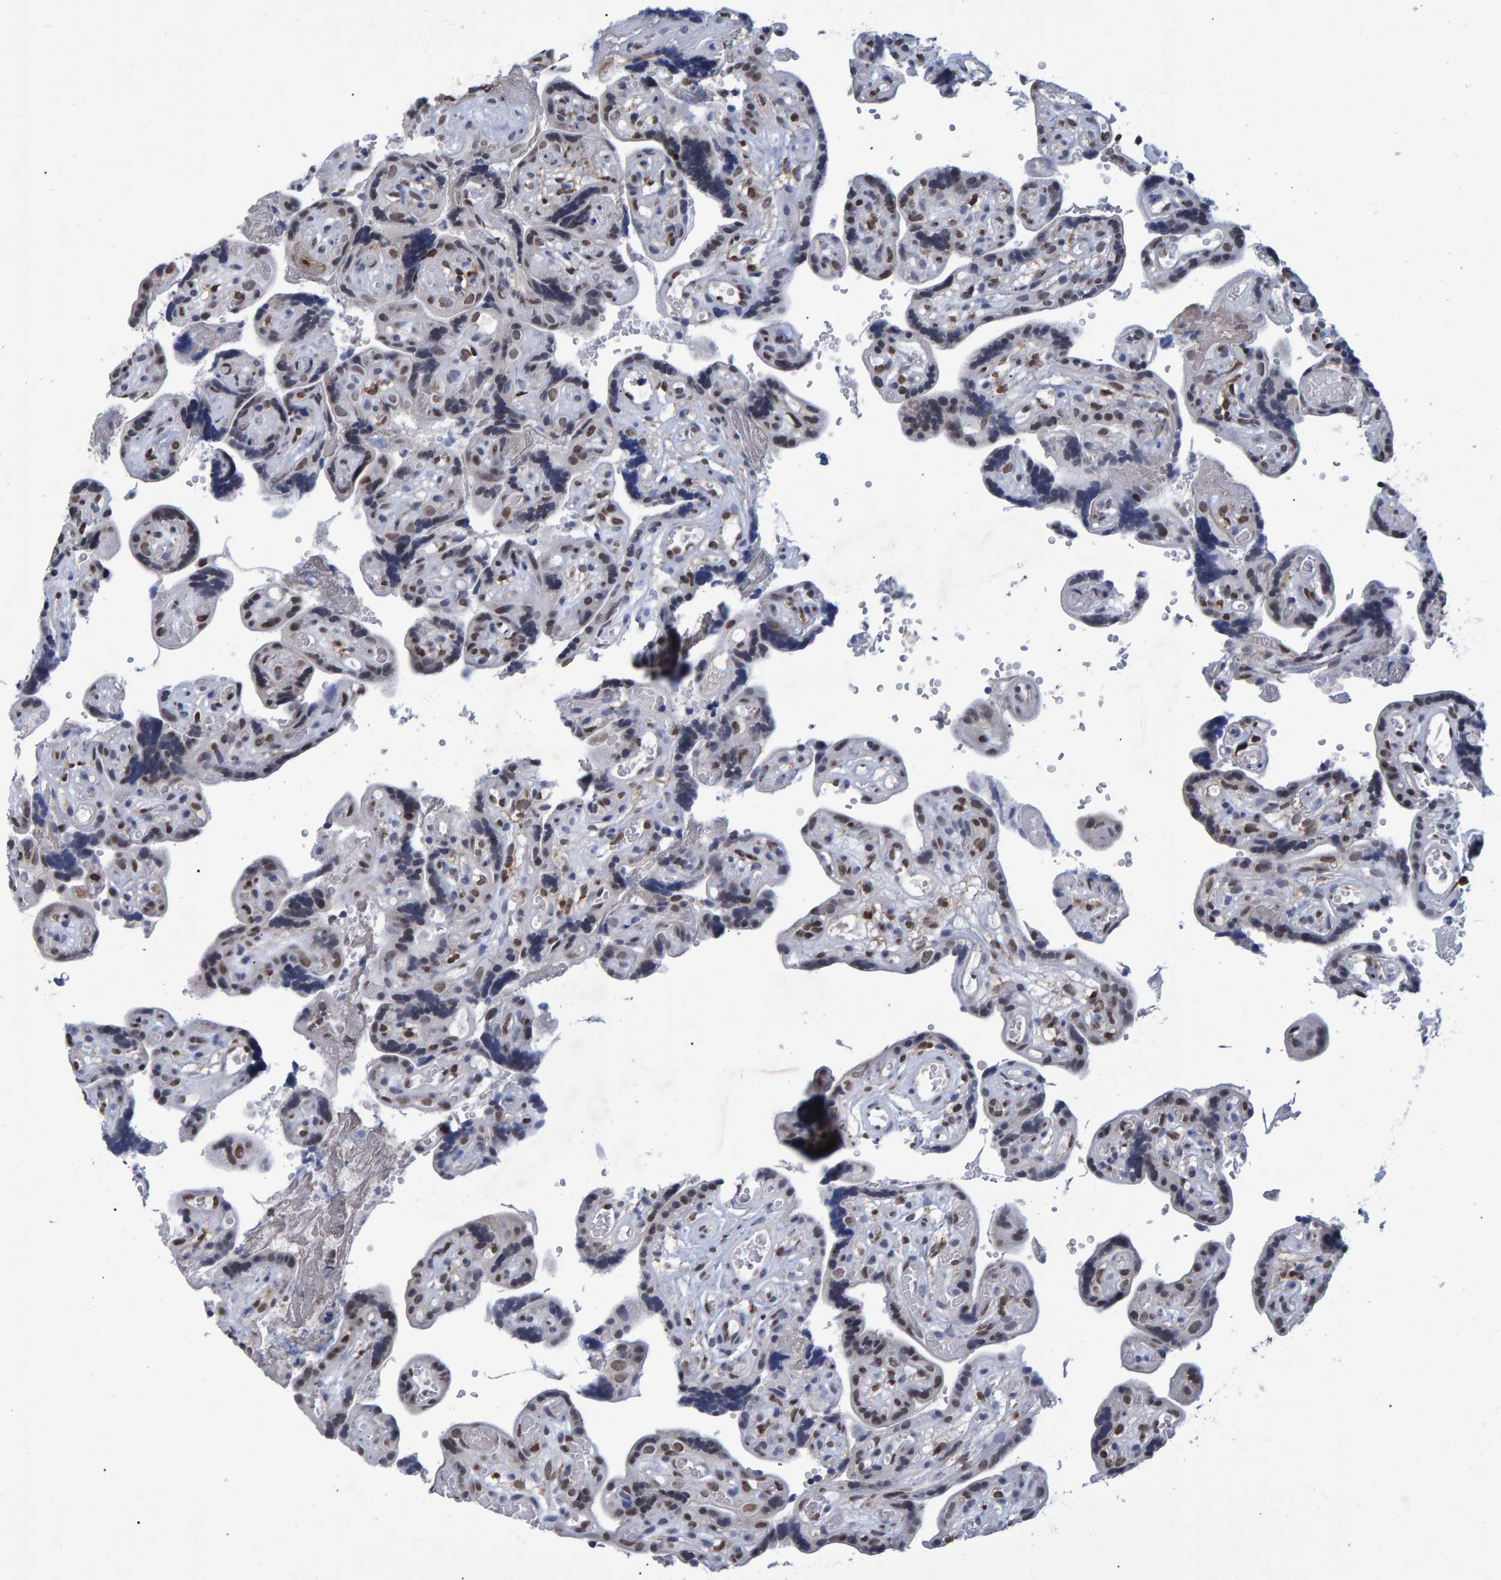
{"staining": {"intensity": "moderate", "quantity": ">75%", "location": "nuclear"}, "tissue": "placenta", "cell_type": "Decidual cells", "image_type": "normal", "snomed": [{"axis": "morphology", "description": "Normal tissue, NOS"}, {"axis": "topography", "description": "Placenta"}], "caption": "A photomicrograph showing moderate nuclear positivity in approximately >75% of decidual cells in unremarkable placenta, as visualized by brown immunohistochemical staining.", "gene": "QKI", "patient": {"sex": "female", "age": 30}}